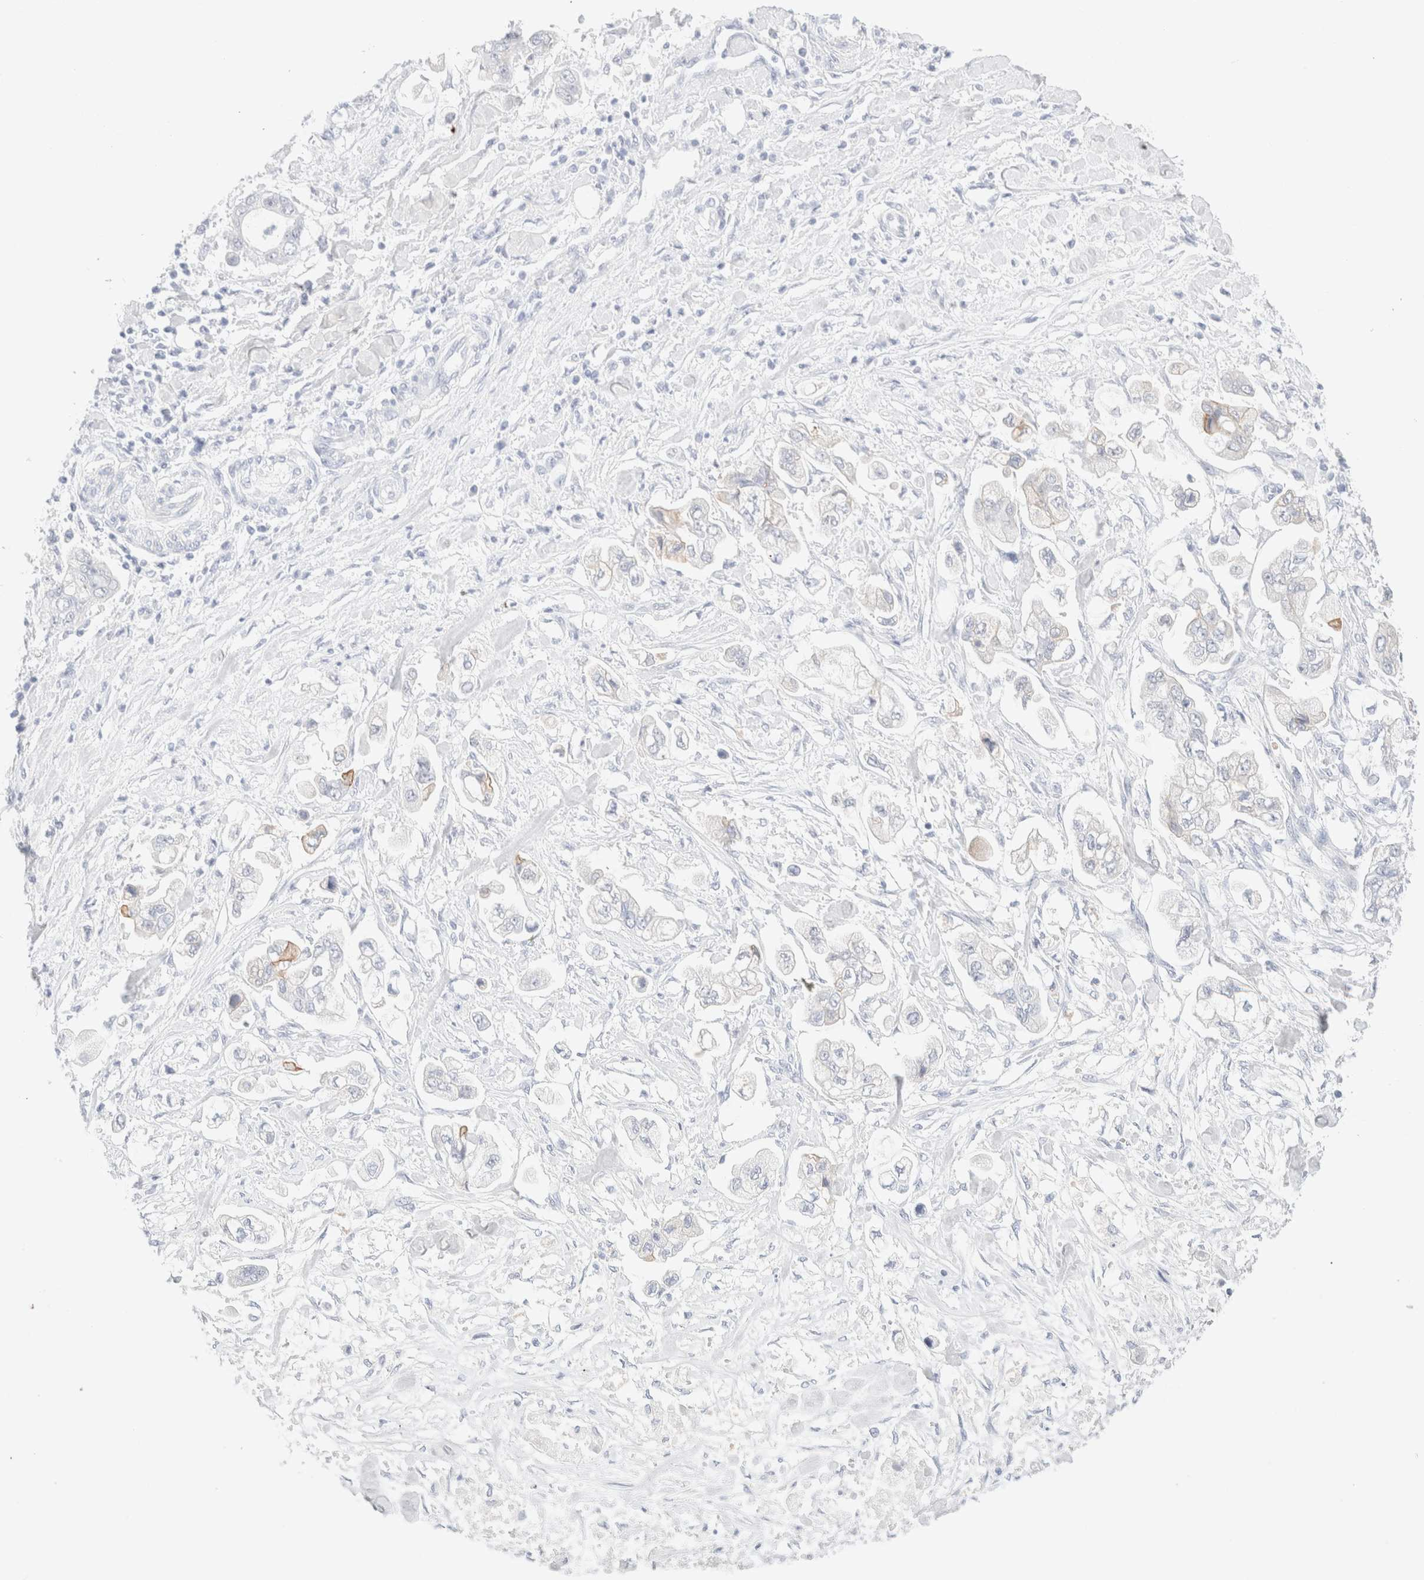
{"staining": {"intensity": "negative", "quantity": "none", "location": "none"}, "tissue": "stomach cancer", "cell_type": "Tumor cells", "image_type": "cancer", "snomed": [{"axis": "morphology", "description": "Normal tissue, NOS"}, {"axis": "morphology", "description": "Adenocarcinoma, NOS"}, {"axis": "topography", "description": "Stomach"}], "caption": "DAB immunohistochemical staining of stomach cancer (adenocarcinoma) demonstrates no significant expression in tumor cells. (DAB immunohistochemistry (IHC), high magnification).", "gene": "KRT15", "patient": {"sex": "male", "age": 62}}